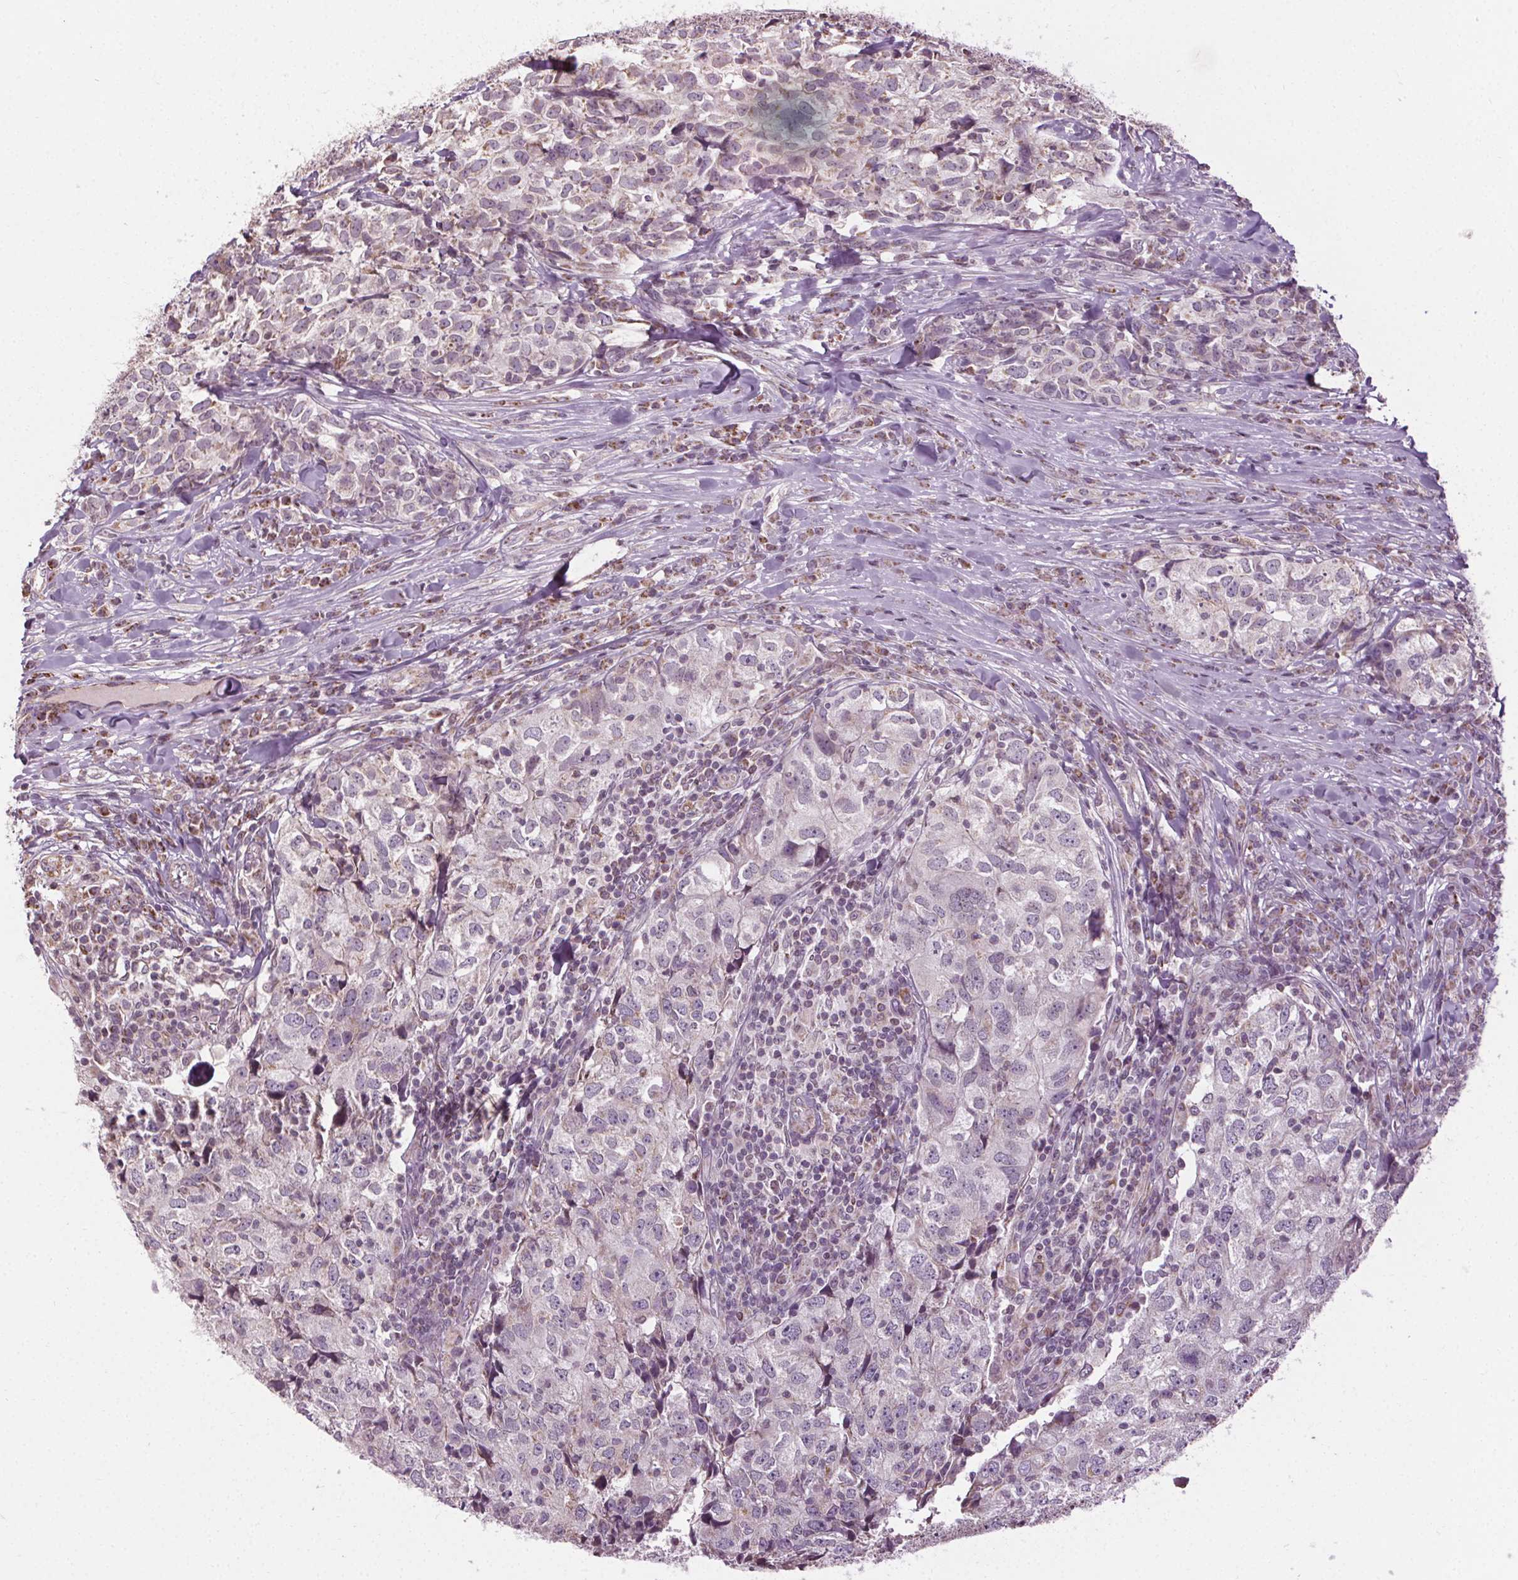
{"staining": {"intensity": "negative", "quantity": "none", "location": "none"}, "tissue": "breast cancer", "cell_type": "Tumor cells", "image_type": "cancer", "snomed": [{"axis": "morphology", "description": "Duct carcinoma"}, {"axis": "topography", "description": "Breast"}], "caption": "Immunohistochemistry (IHC) of breast intraductal carcinoma demonstrates no staining in tumor cells.", "gene": "LFNG", "patient": {"sex": "female", "age": 30}}